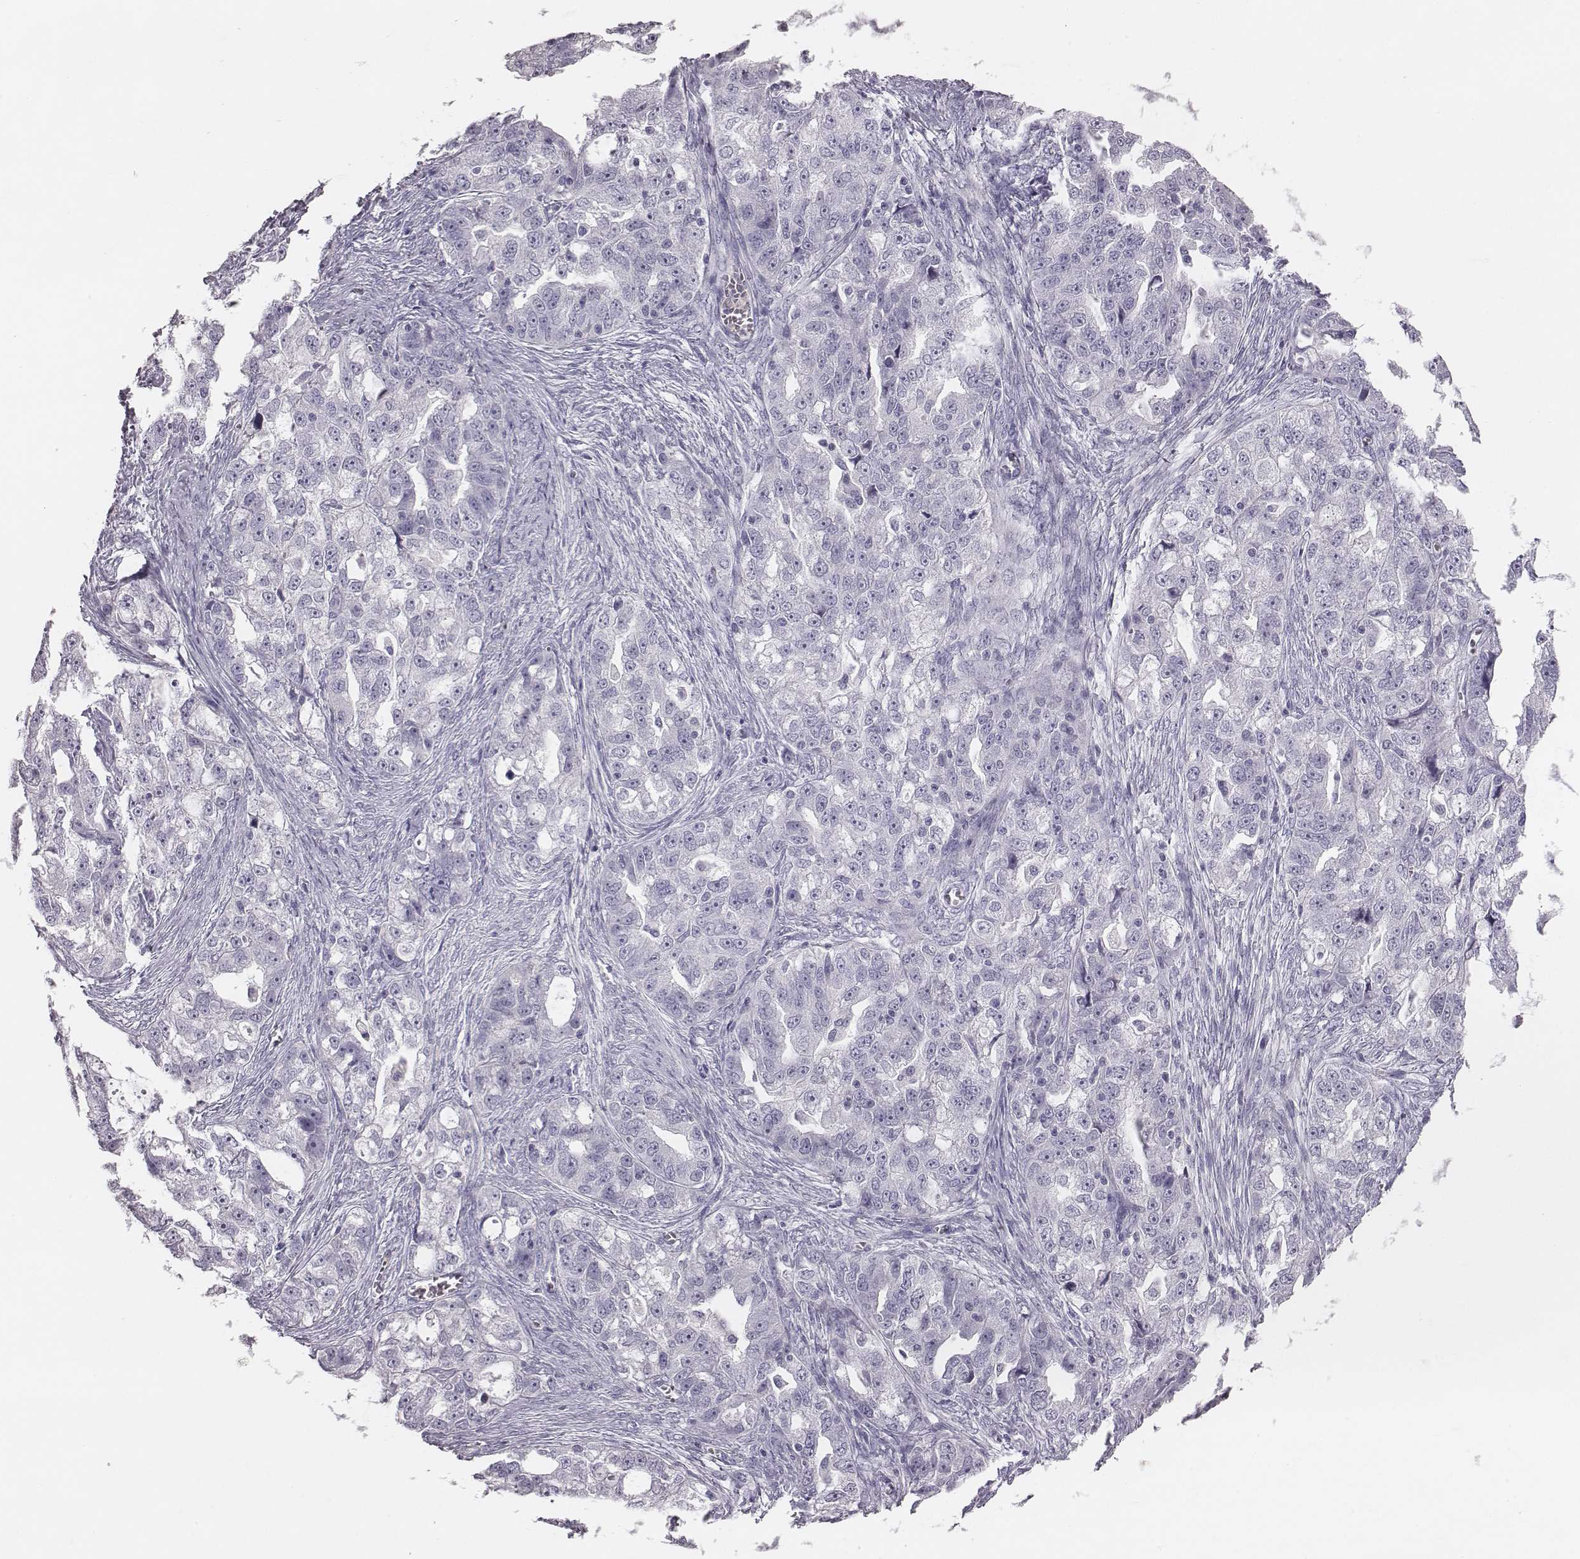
{"staining": {"intensity": "negative", "quantity": "none", "location": "none"}, "tissue": "ovarian cancer", "cell_type": "Tumor cells", "image_type": "cancer", "snomed": [{"axis": "morphology", "description": "Cystadenocarcinoma, serous, NOS"}, {"axis": "topography", "description": "Ovary"}], "caption": "IHC histopathology image of human ovarian cancer stained for a protein (brown), which exhibits no expression in tumor cells.", "gene": "CSH1", "patient": {"sex": "female", "age": 51}}